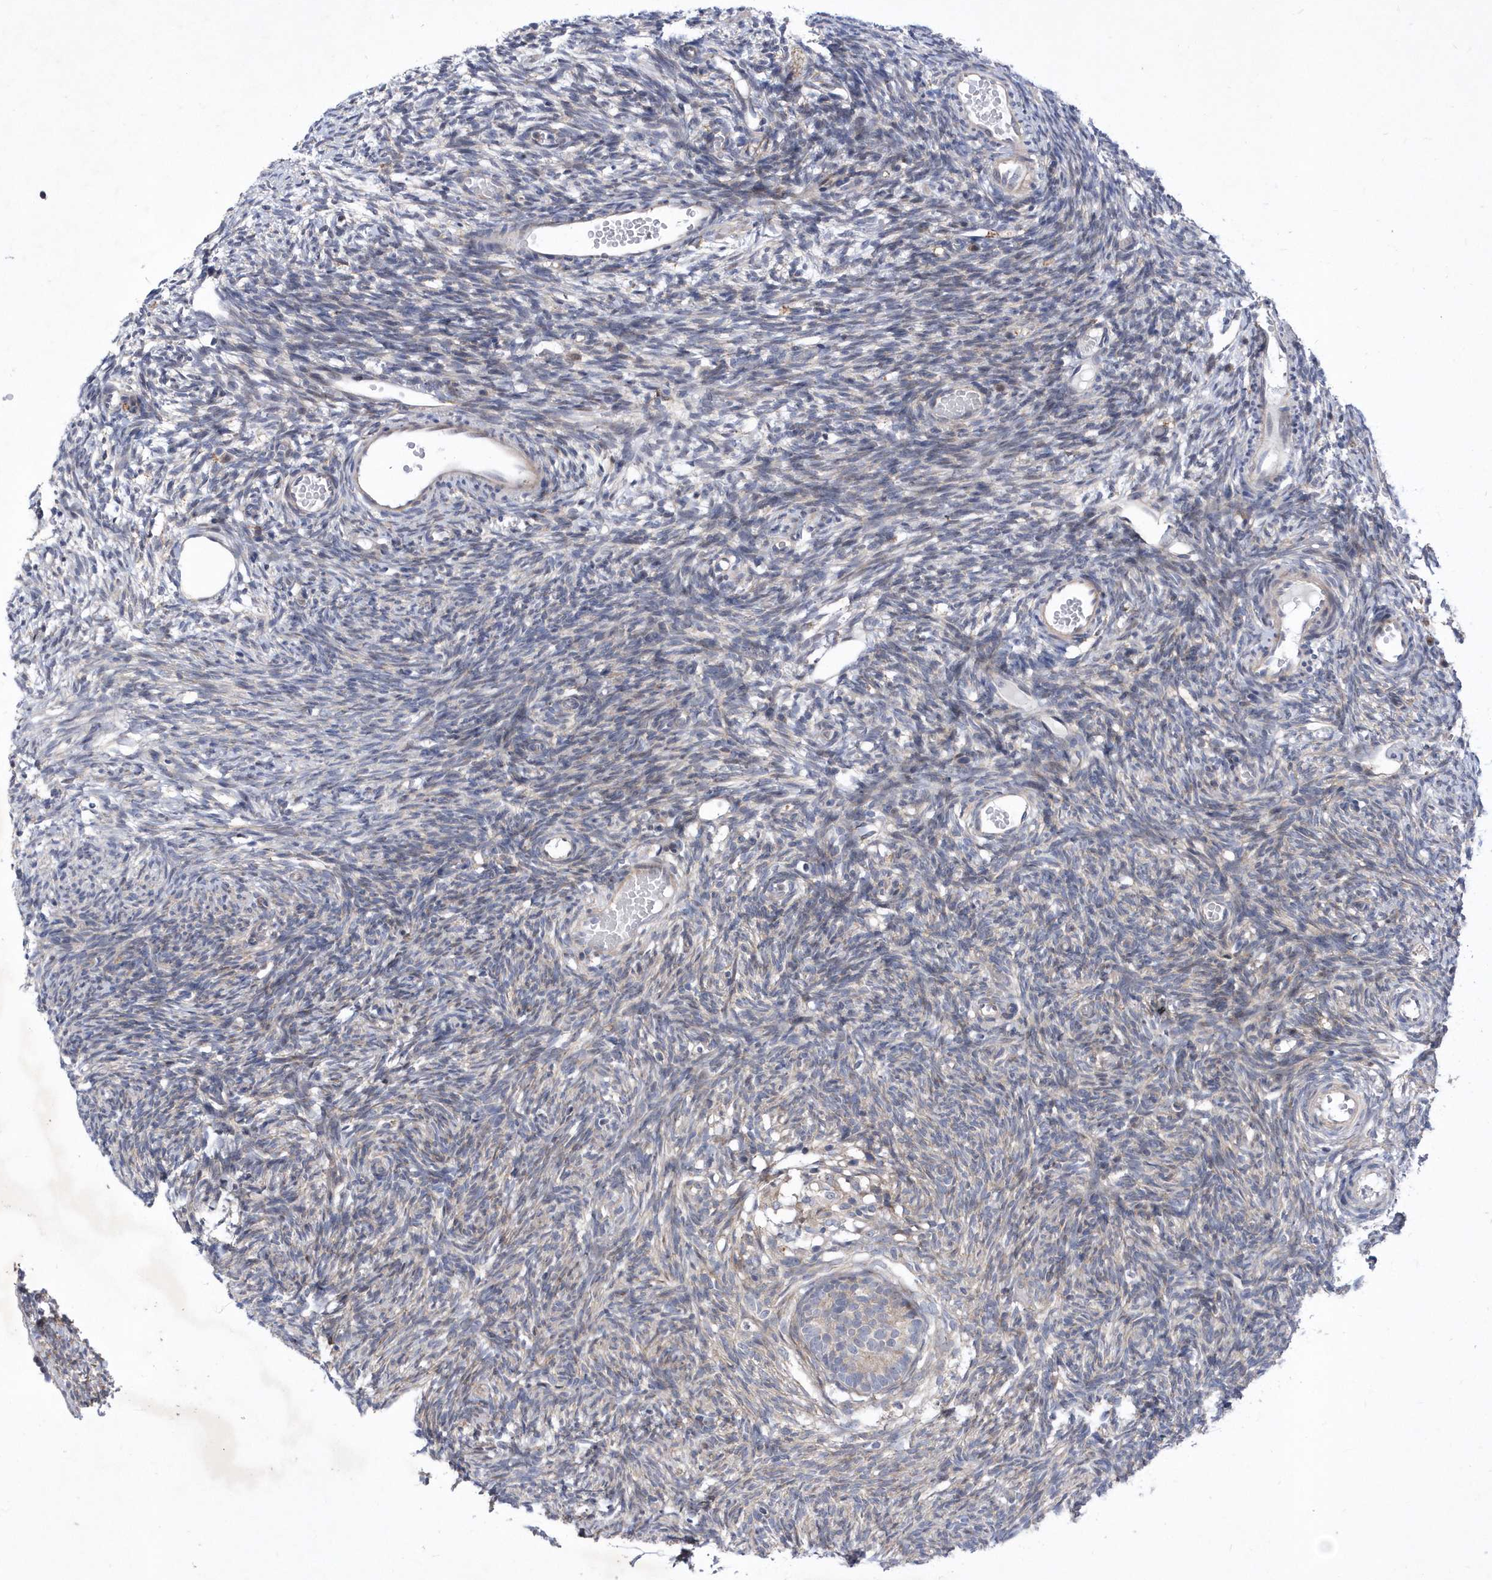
{"staining": {"intensity": "weak", "quantity": "<25%", "location": "cytoplasmic/membranous"}, "tissue": "ovary", "cell_type": "Ovarian stroma cells", "image_type": "normal", "snomed": [{"axis": "morphology", "description": "Normal tissue, NOS"}, {"axis": "topography", "description": "Ovary"}], "caption": "Immunohistochemistry of unremarkable ovary displays no expression in ovarian stroma cells. (Immunohistochemistry, brightfield microscopy, high magnification).", "gene": "LONRF2", "patient": {"sex": "female", "age": 35}}